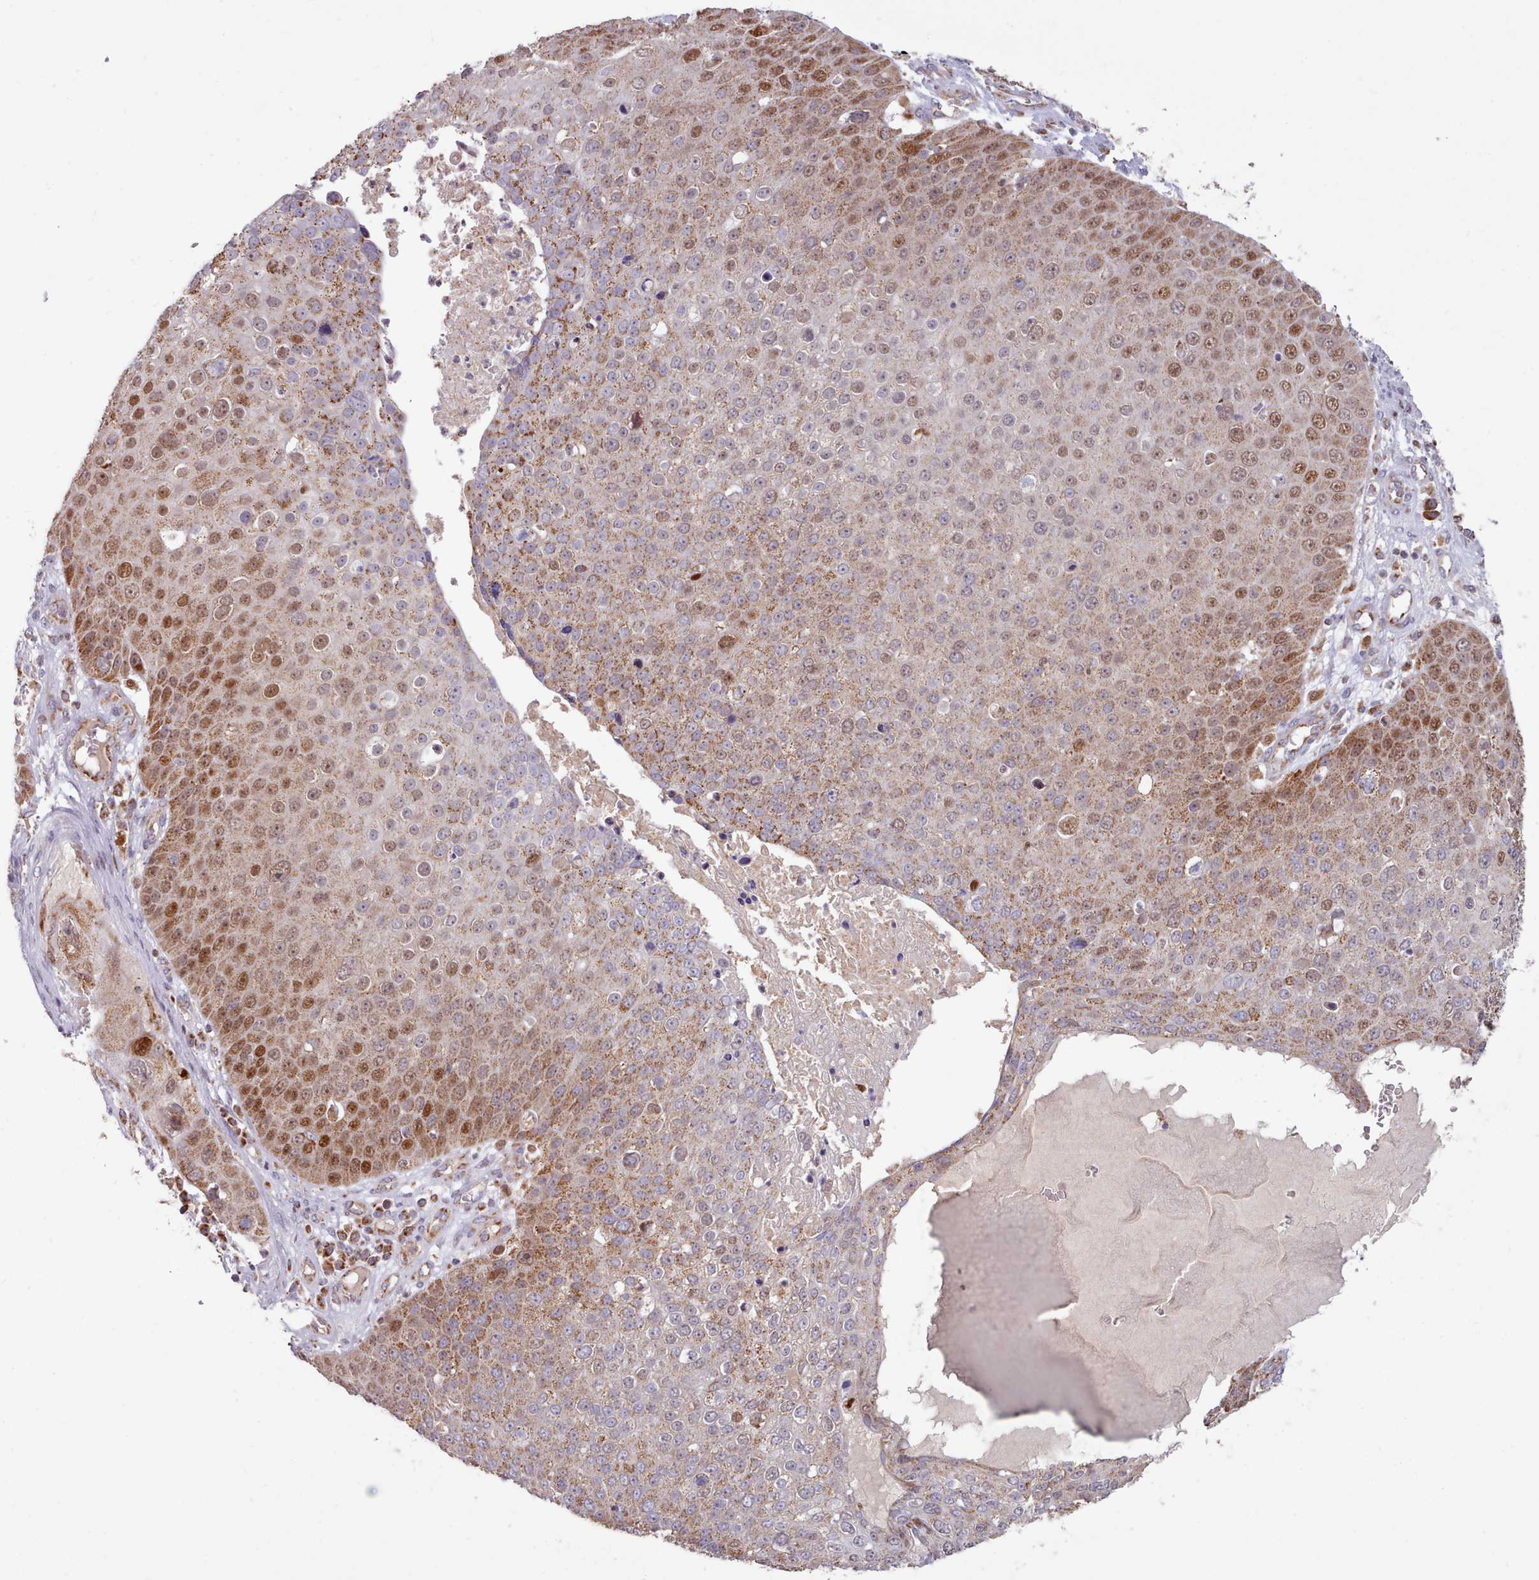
{"staining": {"intensity": "moderate", "quantity": "25%-75%", "location": "cytoplasmic/membranous,nuclear"}, "tissue": "skin cancer", "cell_type": "Tumor cells", "image_type": "cancer", "snomed": [{"axis": "morphology", "description": "Squamous cell carcinoma, NOS"}, {"axis": "topography", "description": "Skin"}], "caption": "Protein staining of skin squamous cell carcinoma tissue reveals moderate cytoplasmic/membranous and nuclear expression in about 25%-75% of tumor cells. The staining was performed using DAB (3,3'-diaminobenzidine) to visualize the protein expression in brown, while the nuclei were stained in blue with hematoxylin (Magnification: 20x).", "gene": "HSDL2", "patient": {"sex": "male", "age": 71}}